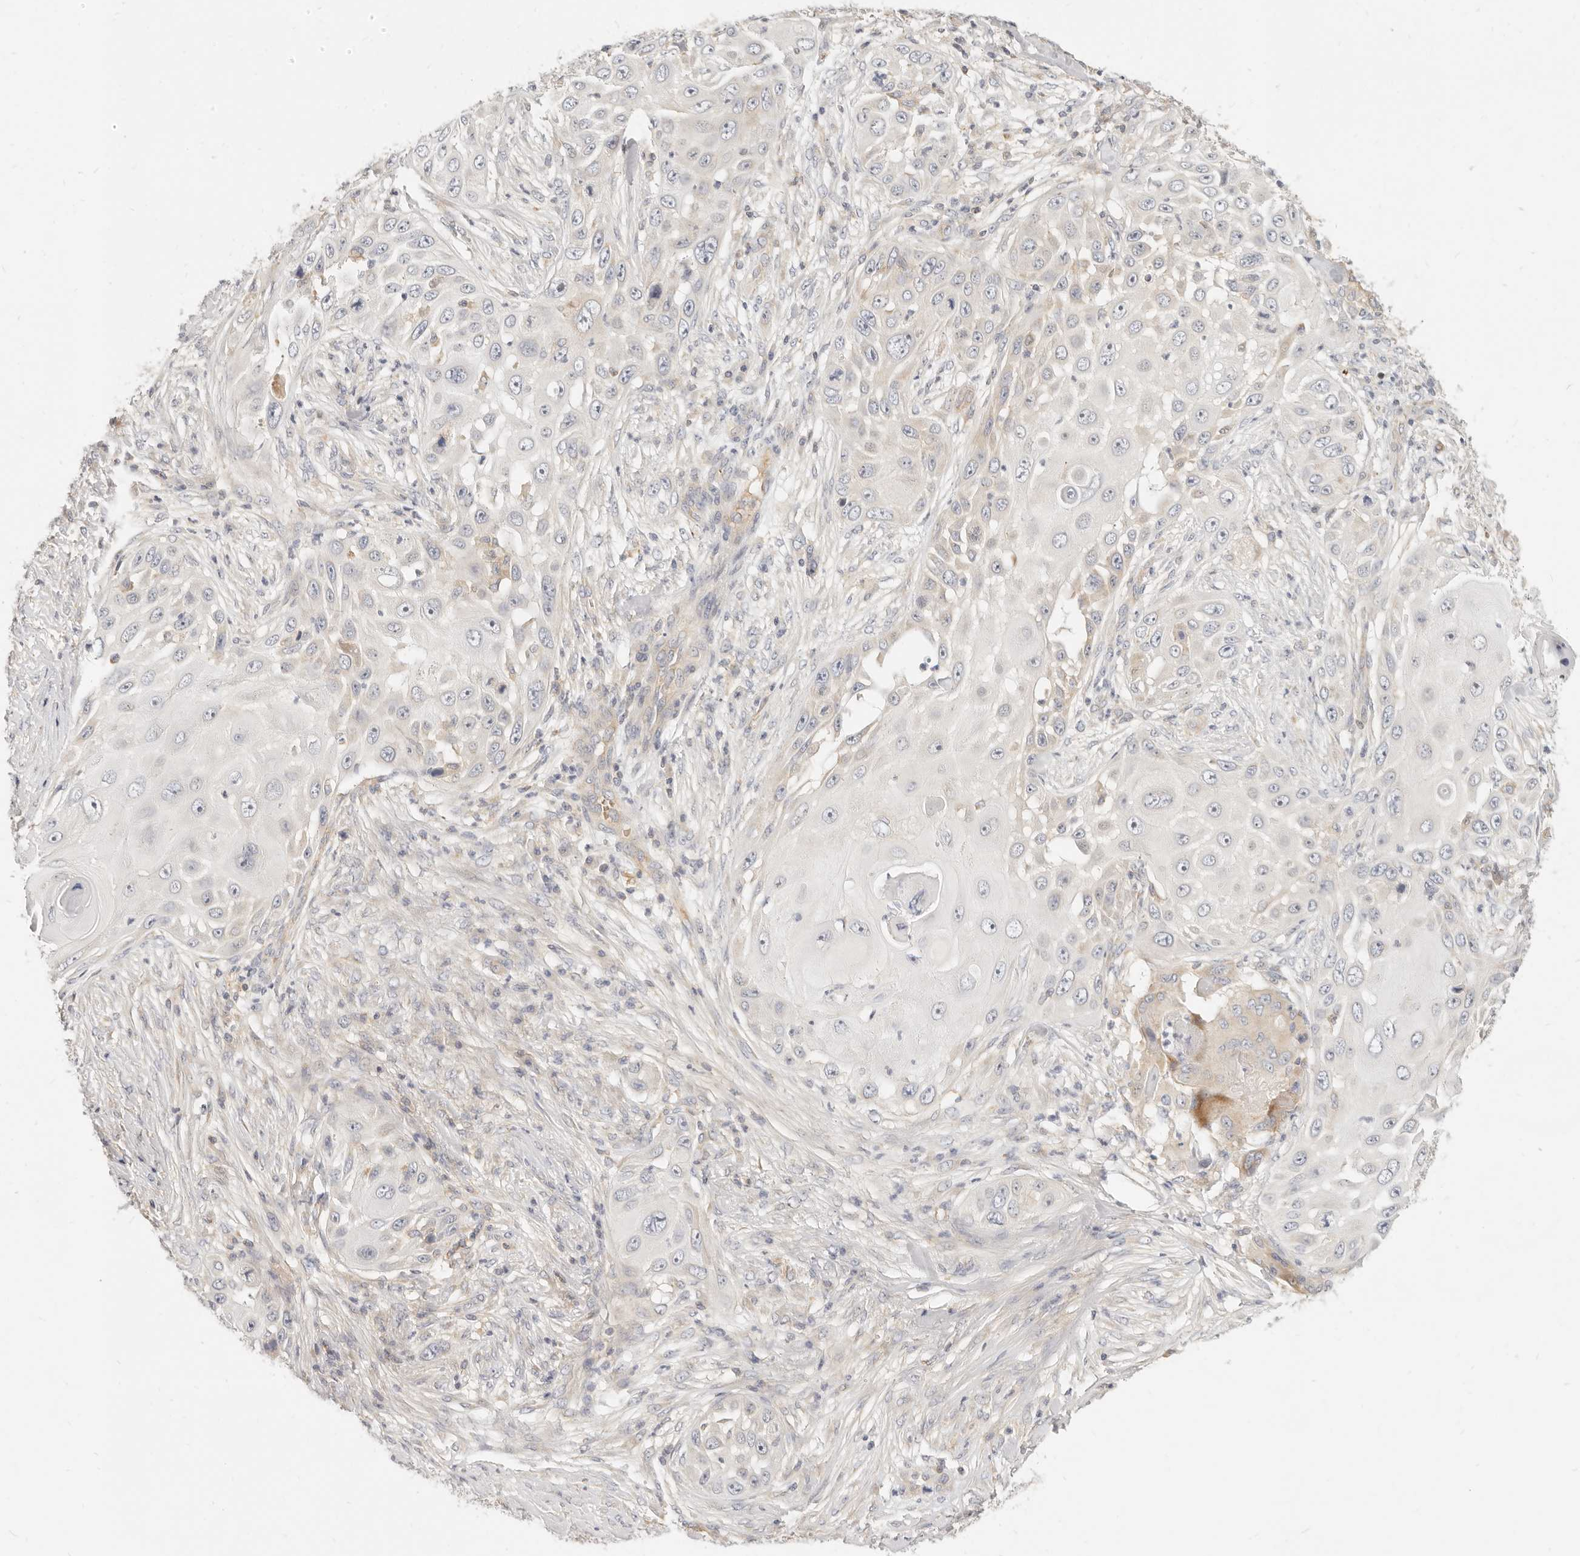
{"staining": {"intensity": "negative", "quantity": "none", "location": "none"}, "tissue": "skin cancer", "cell_type": "Tumor cells", "image_type": "cancer", "snomed": [{"axis": "morphology", "description": "Squamous cell carcinoma, NOS"}, {"axis": "topography", "description": "Skin"}], "caption": "Skin cancer (squamous cell carcinoma) was stained to show a protein in brown. There is no significant positivity in tumor cells.", "gene": "LTB4R2", "patient": {"sex": "female", "age": 44}}